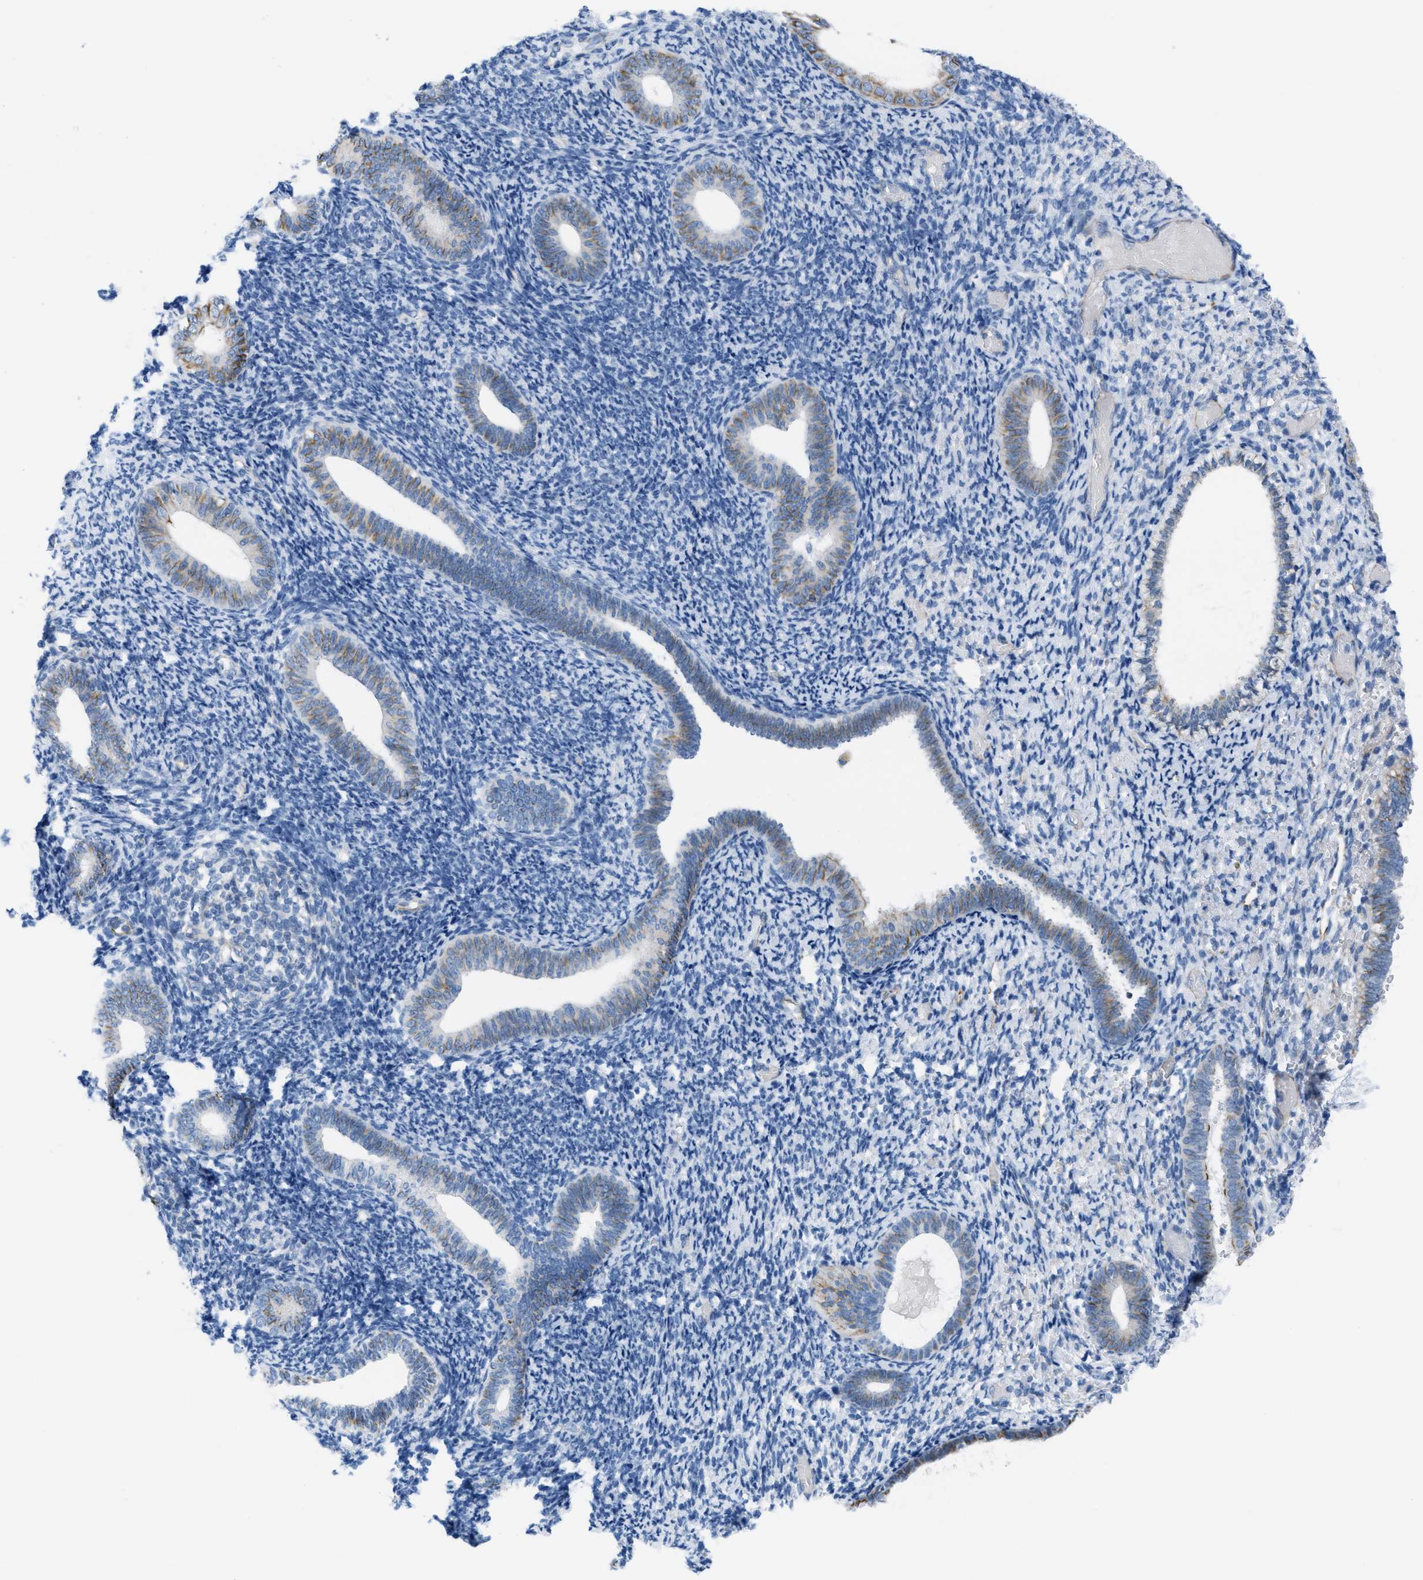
{"staining": {"intensity": "negative", "quantity": "none", "location": "none"}, "tissue": "endometrium", "cell_type": "Cells in endometrial stroma", "image_type": "normal", "snomed": [{"axis": "morphology", "description": "Normal tissue, NOS"}, {"axis": "topography", "description": "Endometrium"}], "caption": "High power microscopy histopathology image of an immunohistochemistry image of benign endometrium, revealing no significant positivity in cells in endometrial stroma. (DAB IHC with hematoxylin counter stain).", "gene": "SLC12A1", "patient": {"sex": "female", "age": 66}}